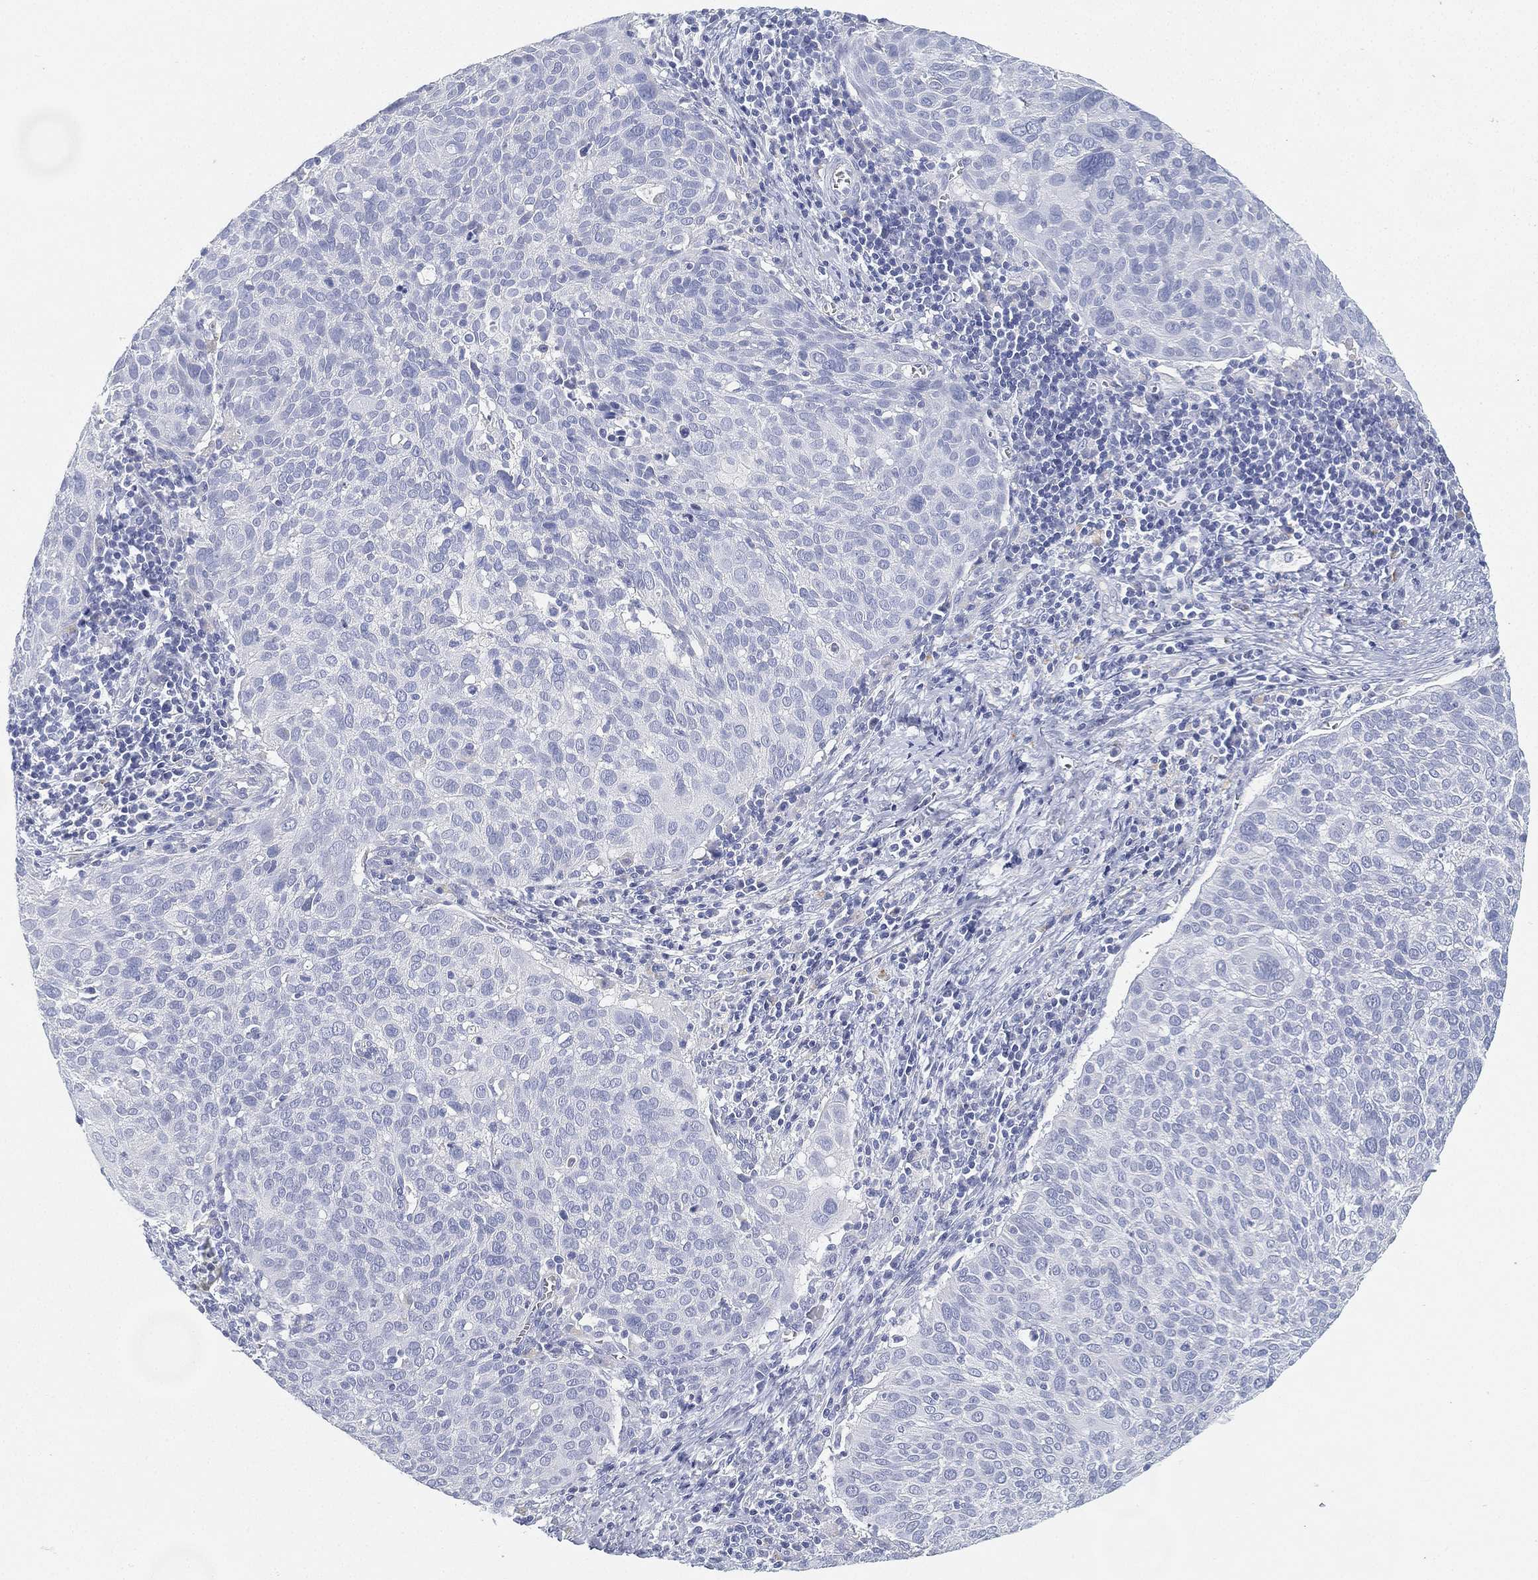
{"staining": {"intensity": "negative", "quantity": "none", "location": "none"}, "tissue": "cervical cancer", "cell_type": "Tumor cells", "image_type": "cancer", "snomed": [{"axis": "morphology", "description": "Squamous cell carcinoma, NOS"}, {"axis": "topography", "description": "Cervix"}], "caption": "Cervical squamous cell carcinoma was stained to show a protein in brown. There is no significant positivity in tumor cells. (Immunohistochemistry (ihc), brightfield microscopy, high magnification).", "gene": "GPR61", "patient": {"sex": "female", "age": 39}}